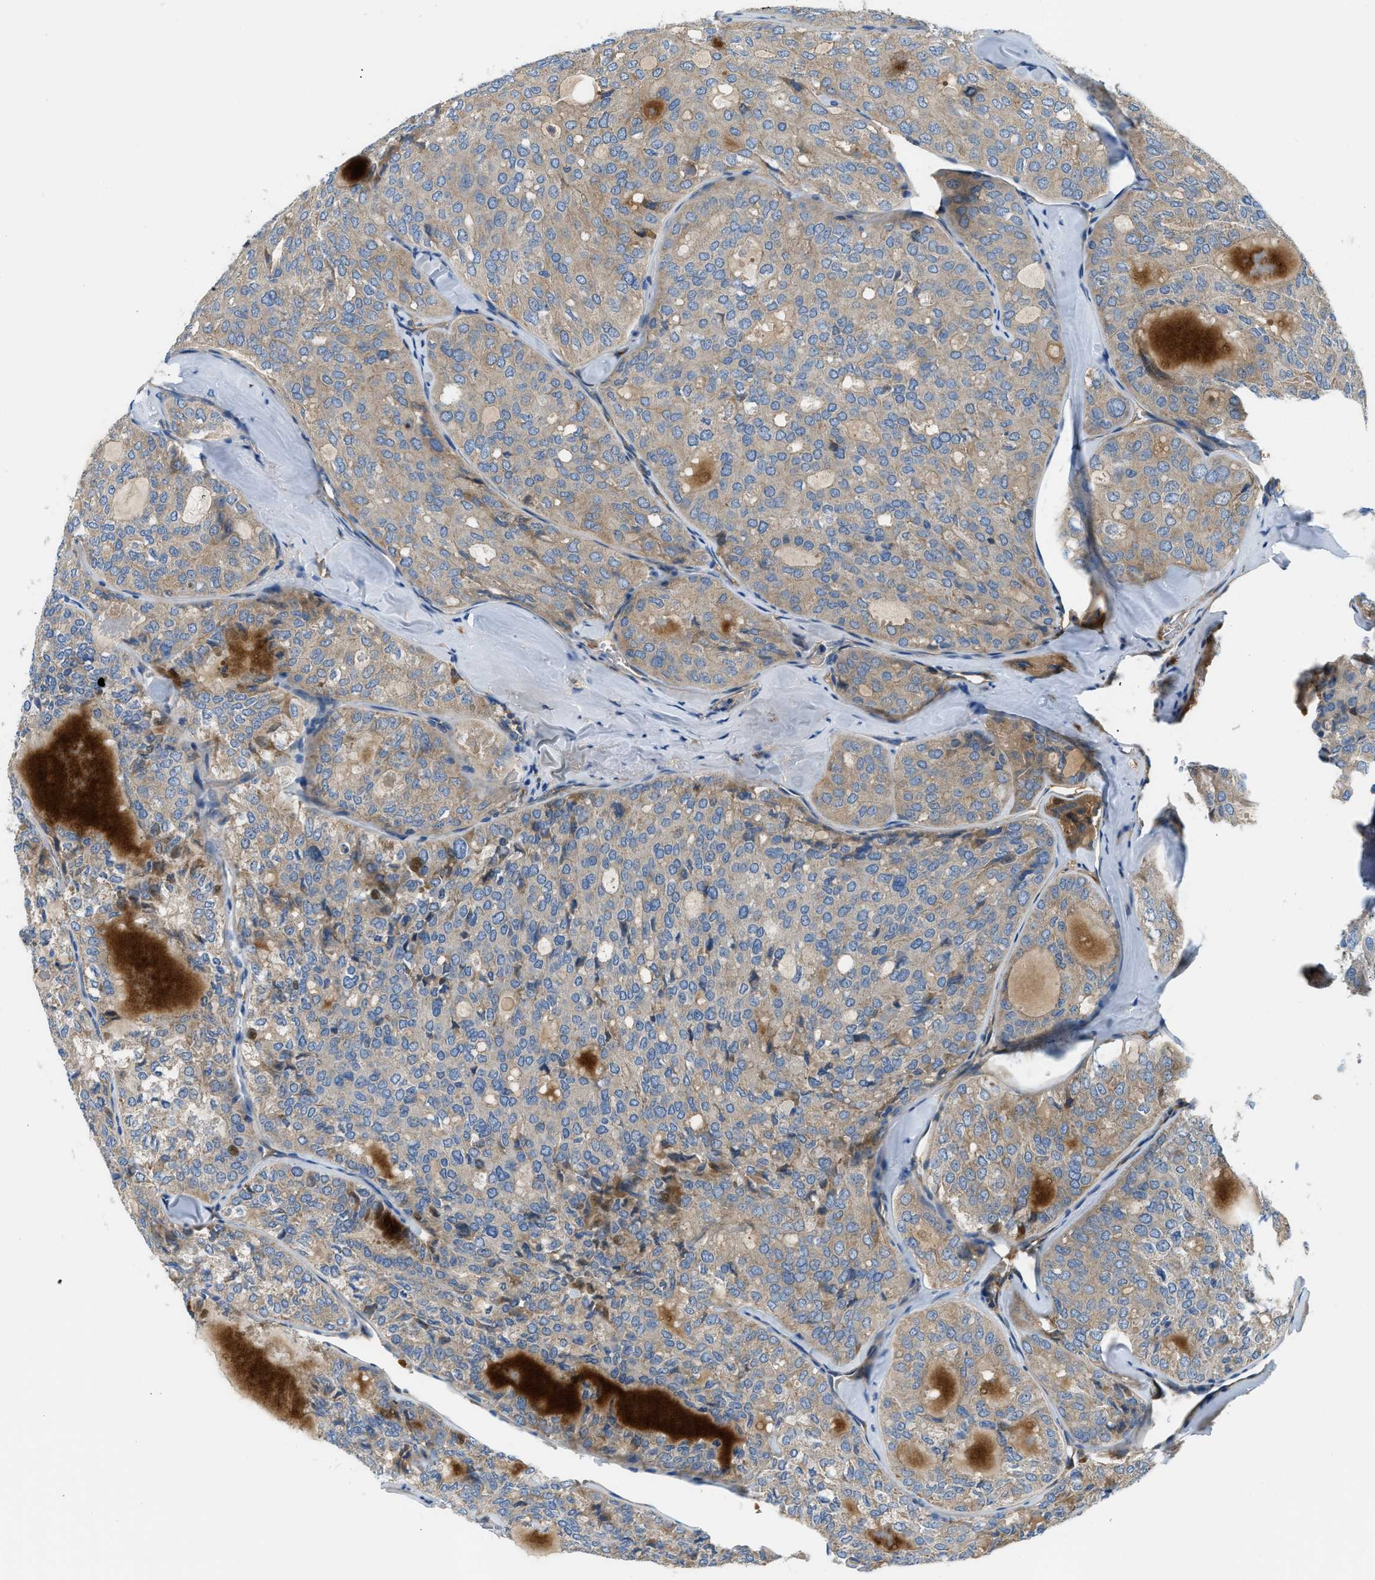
{"staining": {"intensity": "moderate", "quantity": ">75%", "location": "cytoplasmic/membranous"}, "tissue": "thyroid cancer", "cell_type": "Tumor cells", "image_type": "cancer", "snomed": [{"axis": "morphology", "description": "Follicular adenoma carcinoma, NOS"}, {"axis": "topography", "description": "Thyroid gland"}], "caption": "Thyroid cancer (follicular adenoma carcinoma) stained for a protein reveals moderate cytoplasmic/membranous positivity in tumor cells.", "gene": "COL15A1", "patient": {"sex": "male", "age": 75}}